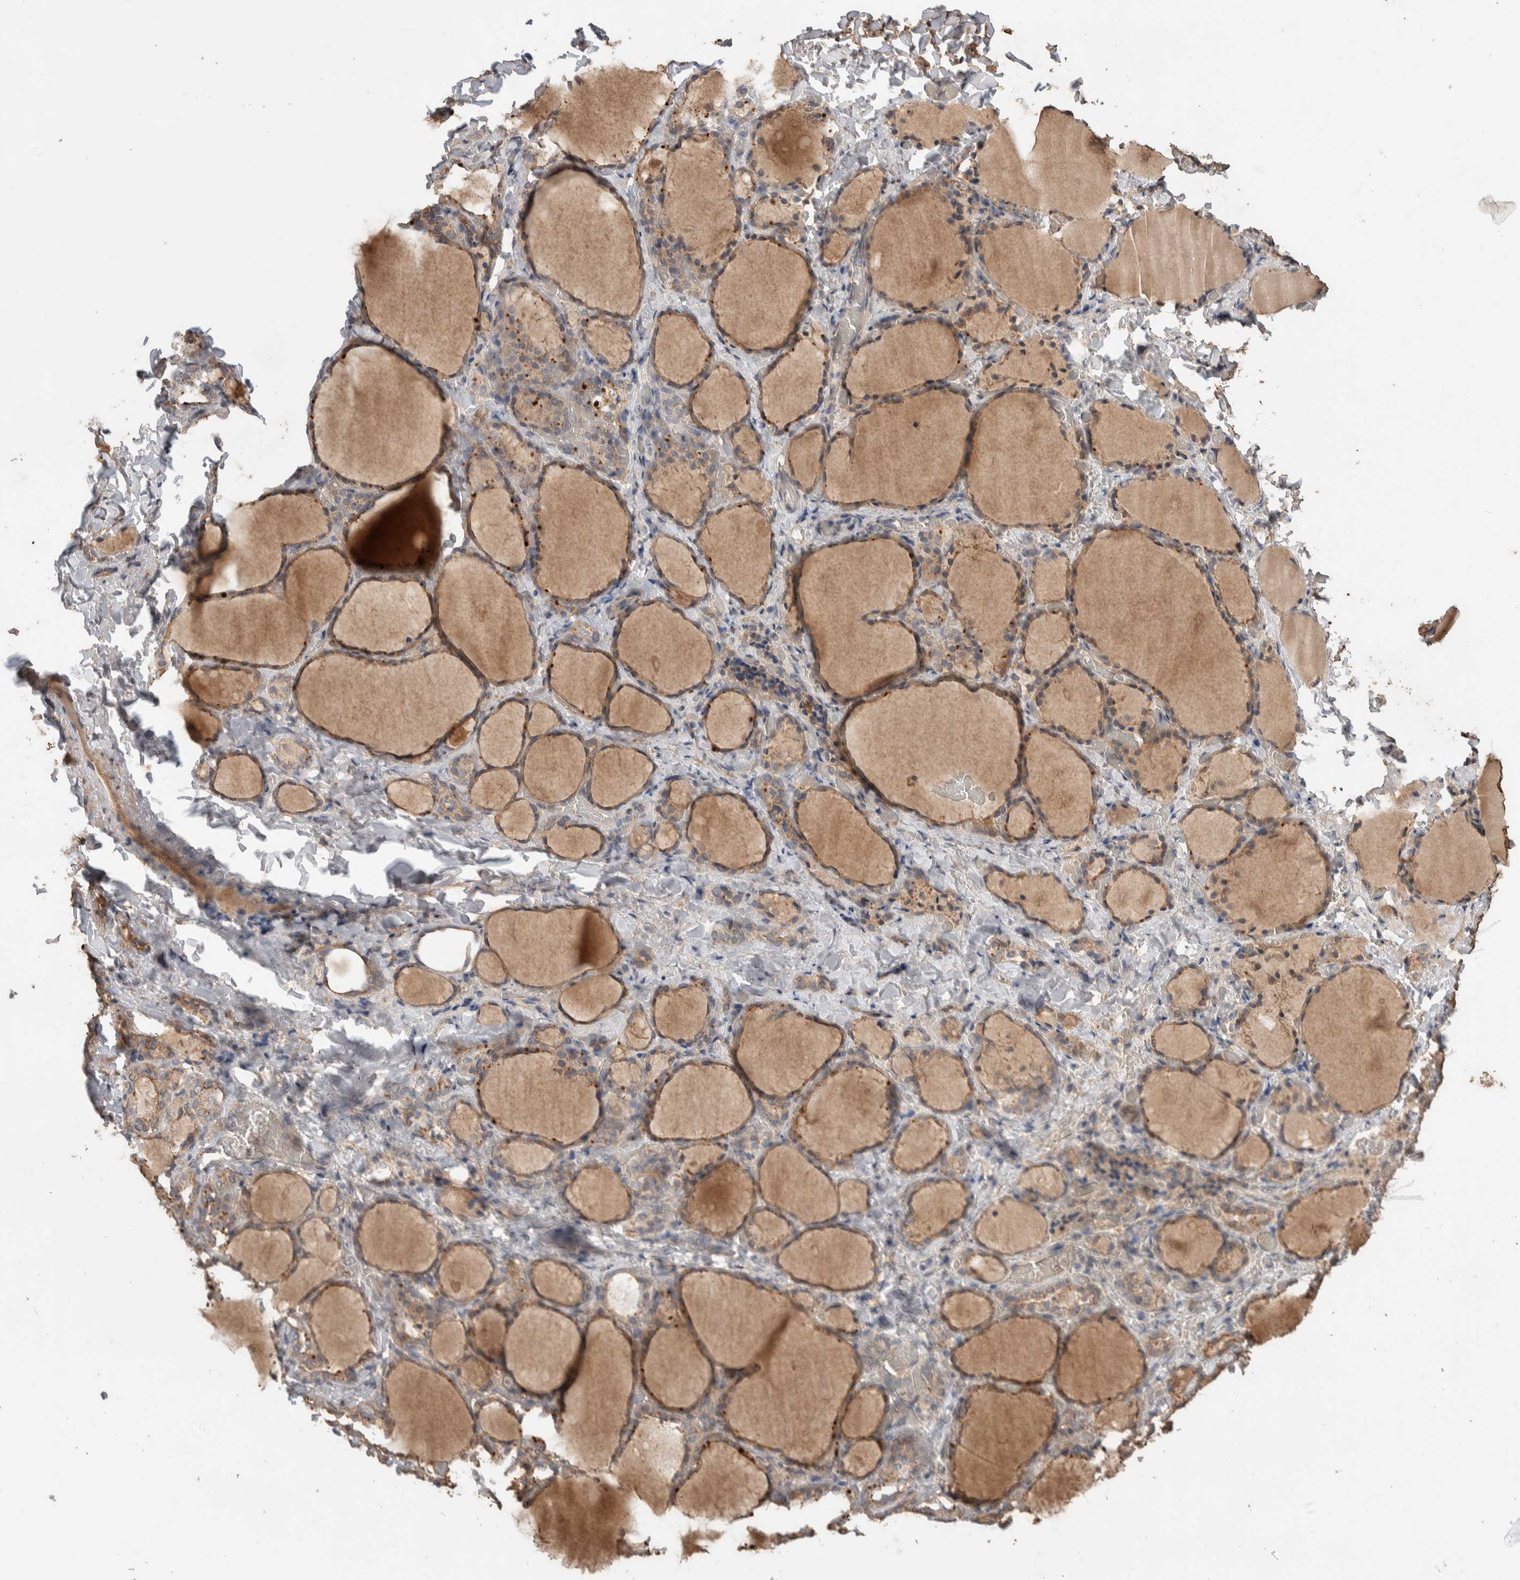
{"staining": {"intensity": "weak", "quantity": ">75%", "location": "cytoplasmic/membranous"}, "tissue": "thyroid gland", "cell_type": "Glandular cells", "image_type": "normal", "snomed": [{"axis": "morphology", "description": "Normal tissue, NOS"}, {"axis": "morphology", "description": "Papillary adenocarcinoma, NOS"}, {"axis": "topography", "description": "Thyroid gland"}], "caption": "Protein positivity by immunohistochemistry (IHC) exhibits weak cytoplasmic/membranous expression in approximately >75% of glandular cells in normal thyroid gland.", "gene": "KCNJ5", "patient": {"sex": "female", "age": 30}}